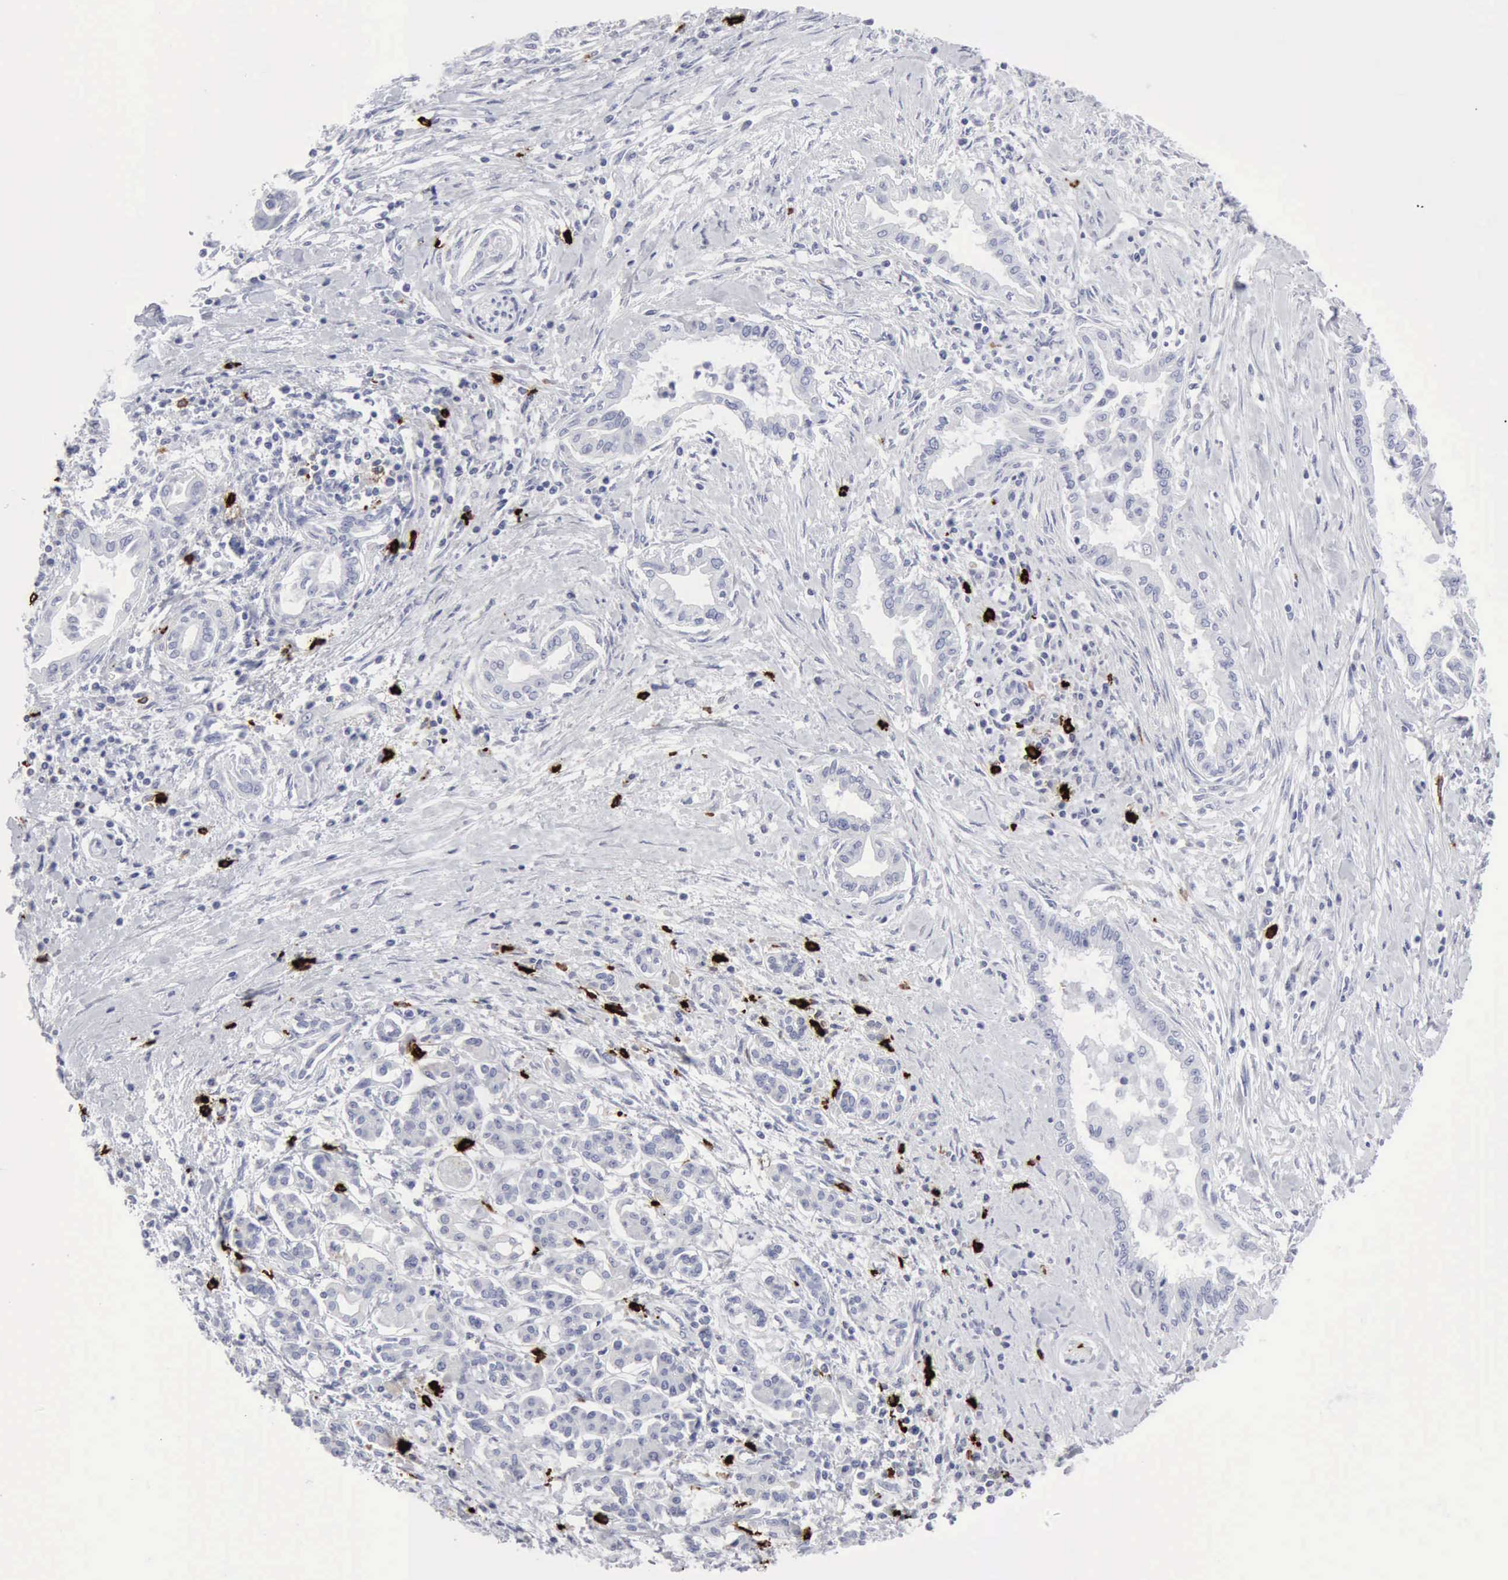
{"staining": {"intensity": "negative", "quantity": "none", "location": "none"}, "tissue": "pancreatic cancer", "cell_type": "Tumor cells", "image_type": "cancer", "snomed": [{"axis": "morphology", "description": "Adenocarcinoma, NOS"}, {"axis": "topography", "description": "Pancreas"}], "caption": "Tumor cells show no significant protein staining in adenocarcinoma (pancreatic).", "gene": "CMA1", "patient": {"sex": "female", "age": 64}}